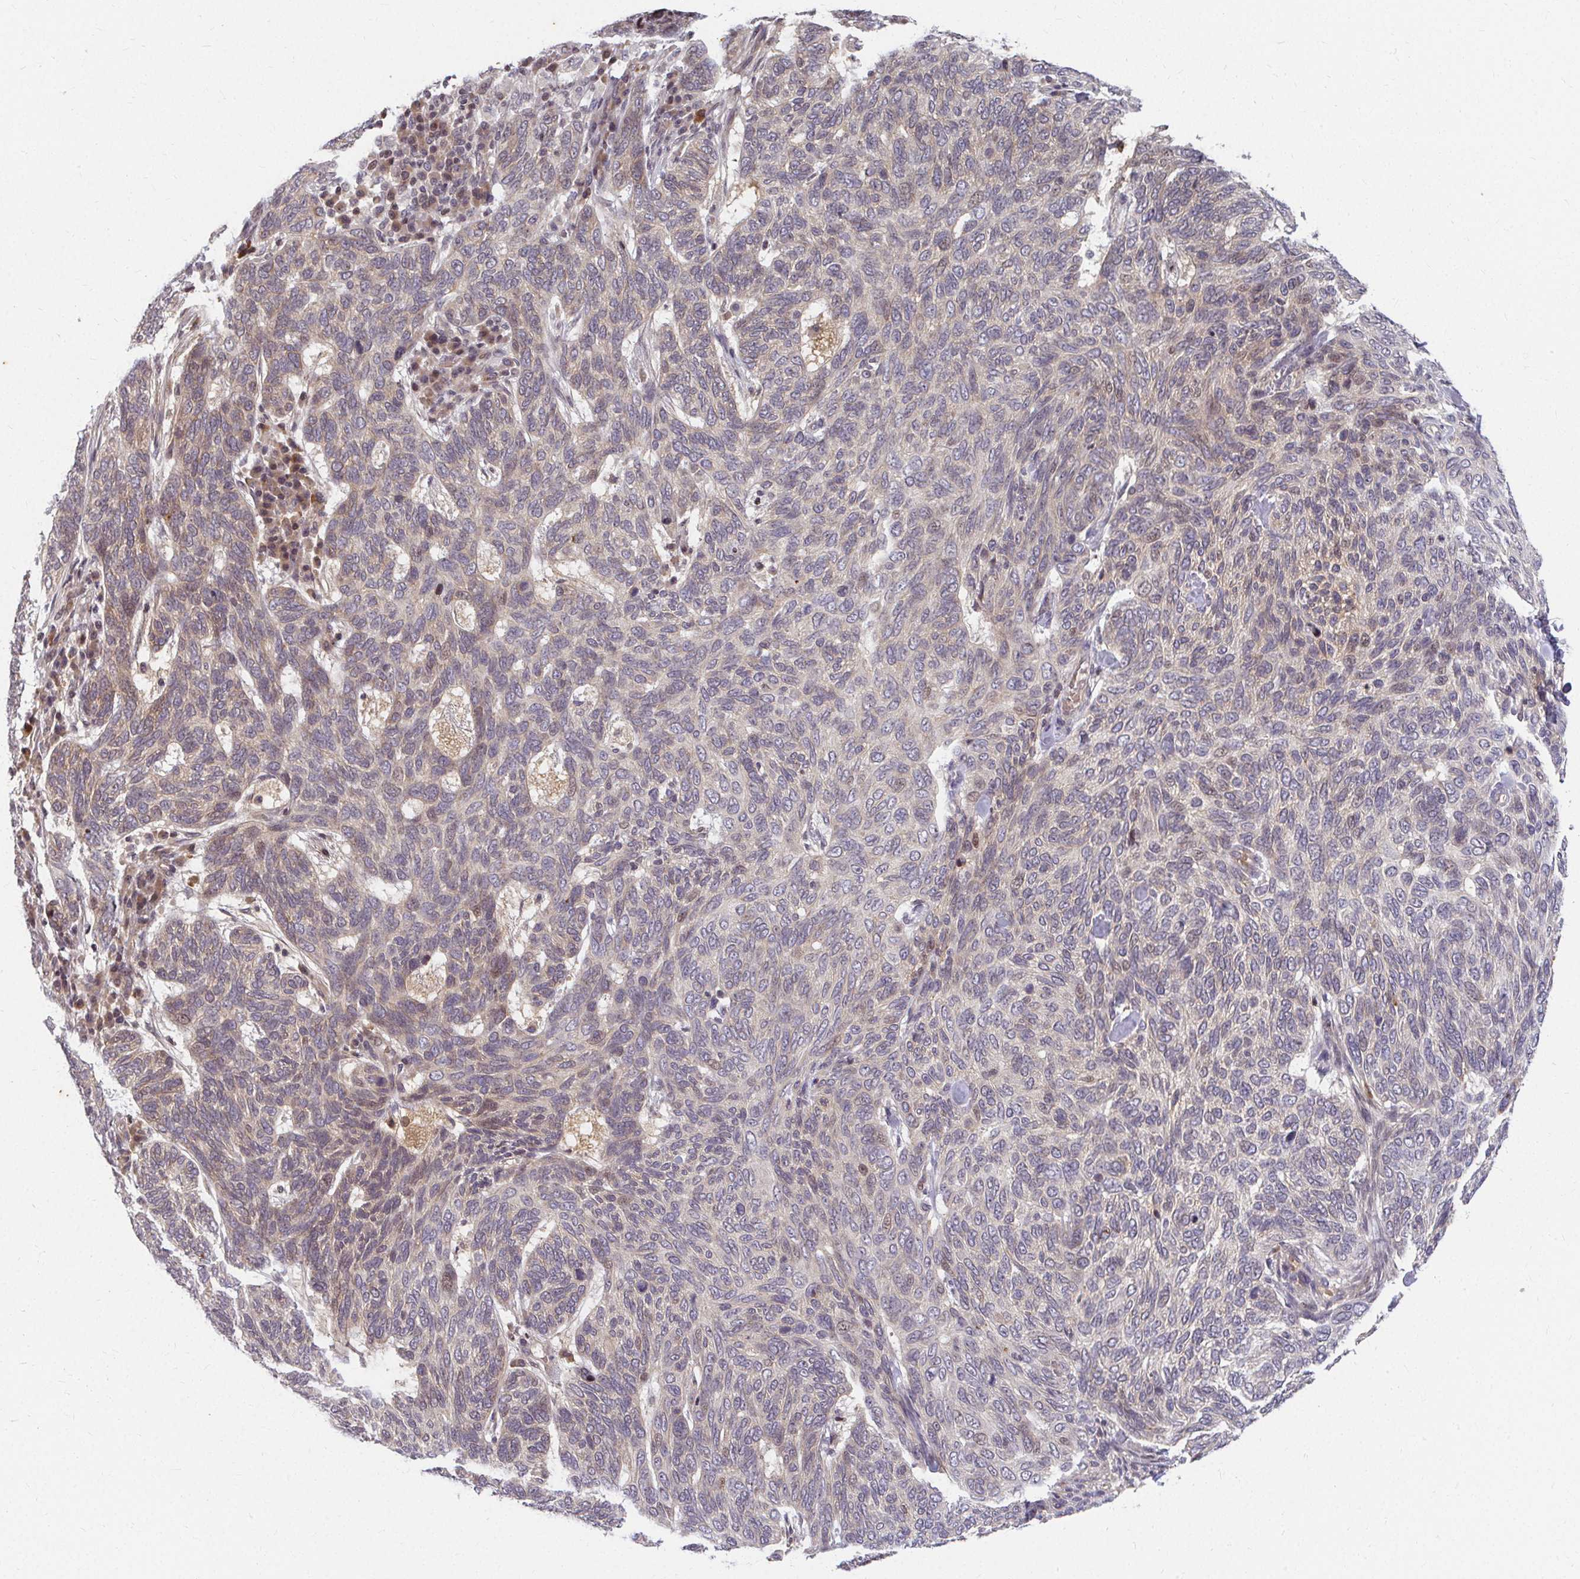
{"staining": {"intensity": "weak", "quantity": "<25%", "location": "cytoplasmic/membranous"}, "tissue": "skin cancer", "cell_type": "Tumor cells", "image_type": "cancer", "snomed": [{"axis": "morphology", "description": "Basal cell carcinoma"}, {"axis": "topography", "description": "Skin"}], "caption": "The immunohistochemistry (IHC) photomicrograph has no significant expression in tumor cells of basal cell carcinoma (skin) tissue. (Brightfield microscopy of DAB immunohistochemistry at high magnification).", "gene": "ANK3", "patient": {"sex": "female", "age": 65}}